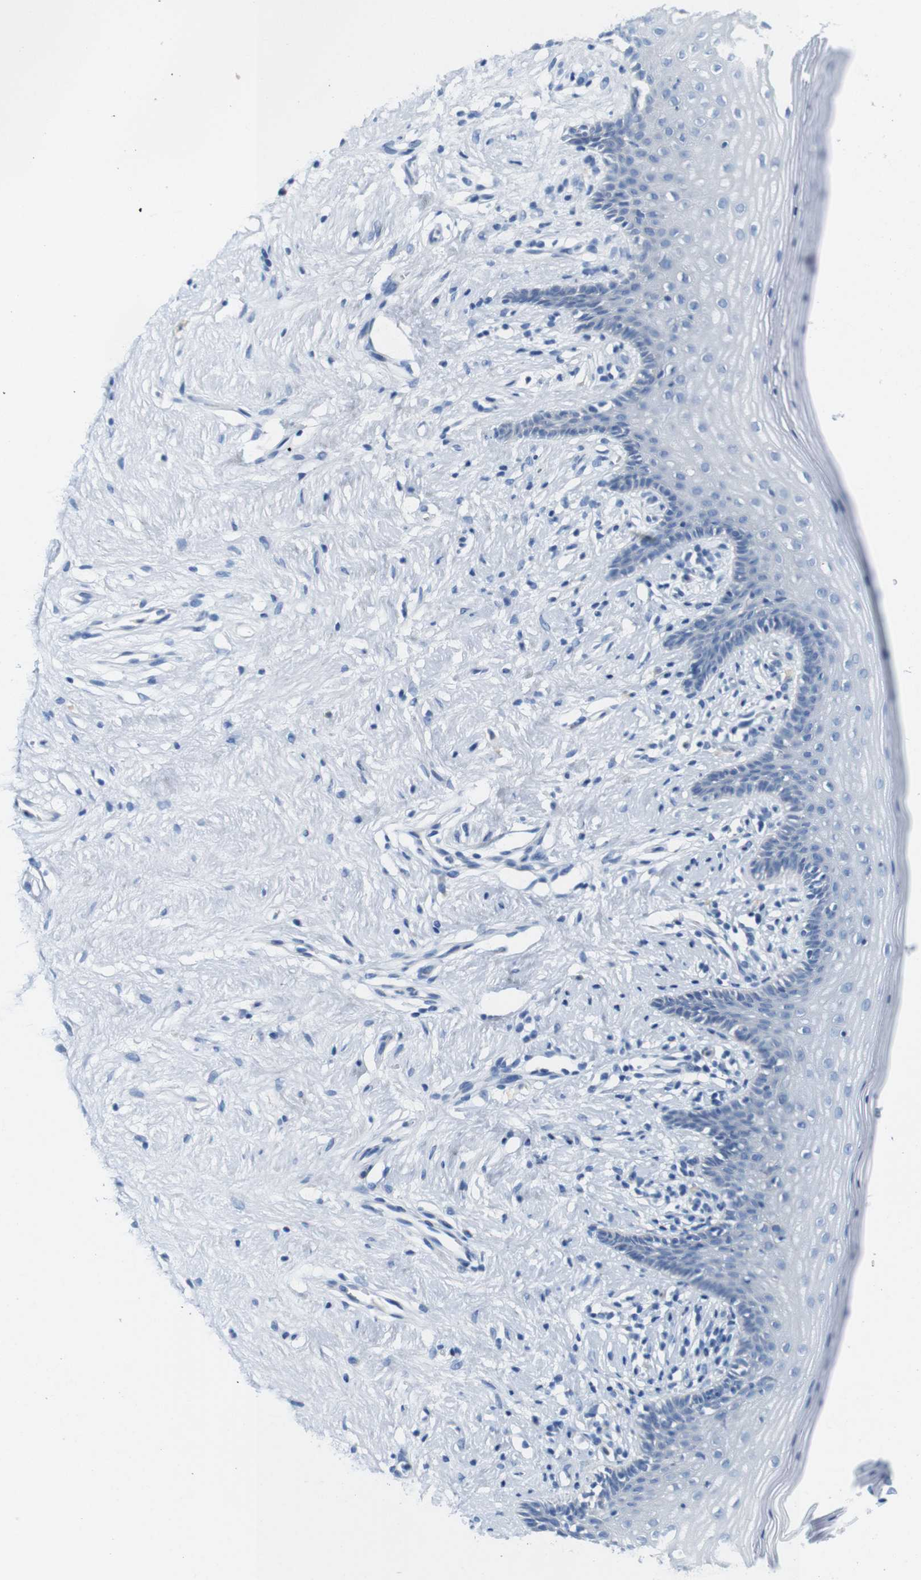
{"staining": {"intensity": "negative", "quantity": "none", "location": "none"}, "tissue": "vagina", "cell_type": "Squamous epithelial cells", "image_type": "normal", "snomed": [{"axis": "morphology", "description": "Normal tissue, NOS"}, {"axis": "topography", "description": "Vagina"}], "caption": "This is an IHC photomicrograph of benign vagina. There is no staining in squamous epithelial cells.", "gene": "IGSF8", "patient": {"sex": "female", "age": 44}}